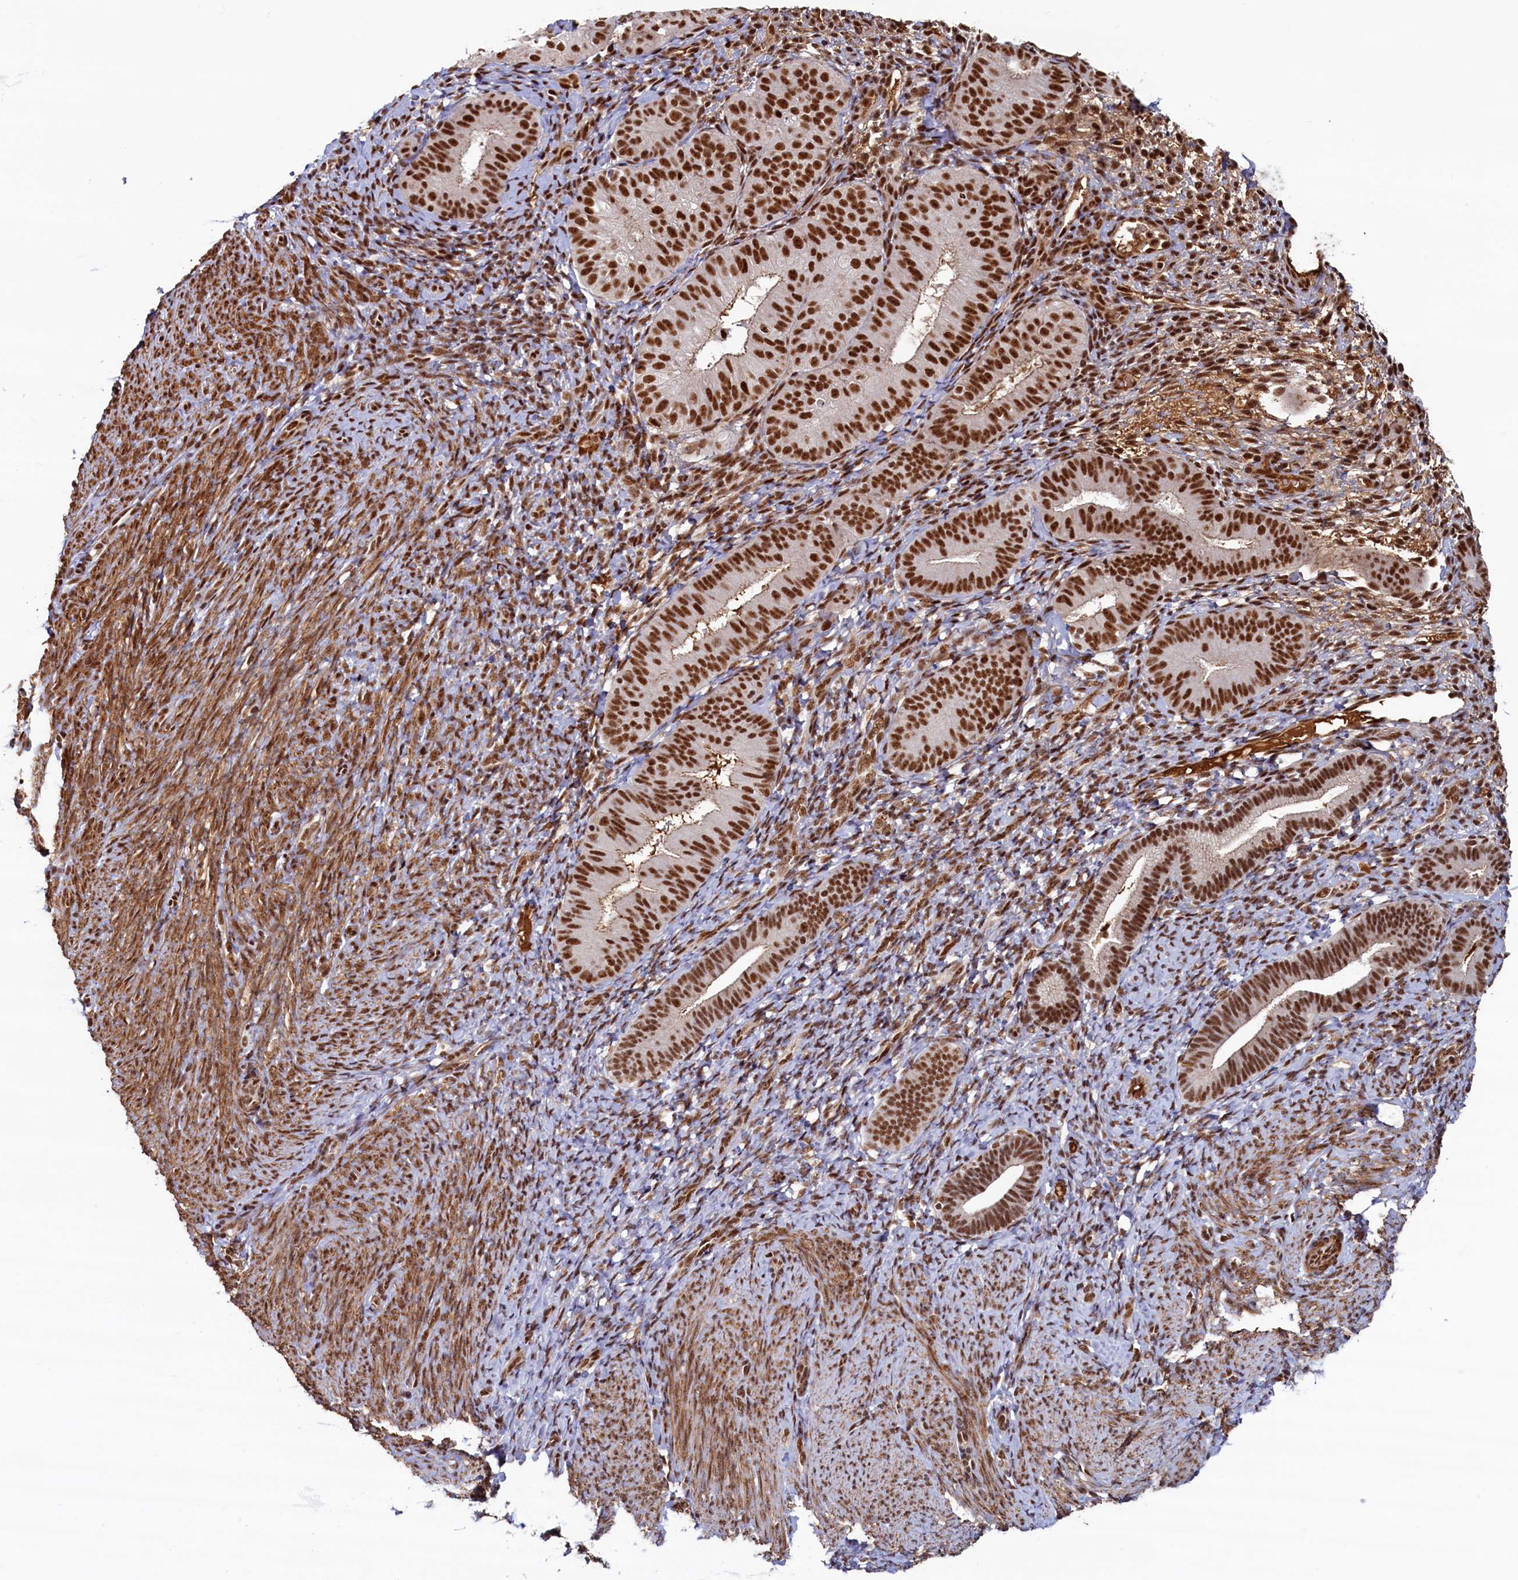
{"staining": {"intensity": "strong", "quantity": "25%-75%", "location": "nuclear"}, "tissue": "endometrium", "cell_type": "Cells in endometrial stroma", "image_type": "normal", "snomed": [{"axis": "morphology", "description": "Normal tissue, NOS"}, {"axis": "topography", "description": "Endometrium"}], "caption": "IHC of benign endometrium displays high levels of strong nuclear staining in approximately 25%-75% of cells in endometrial stroma. The protein is shown in brown color, while the nuclei are stained blue.", "gene": "ZC3H18", "patient": {"sex": "female", "age": 65}}